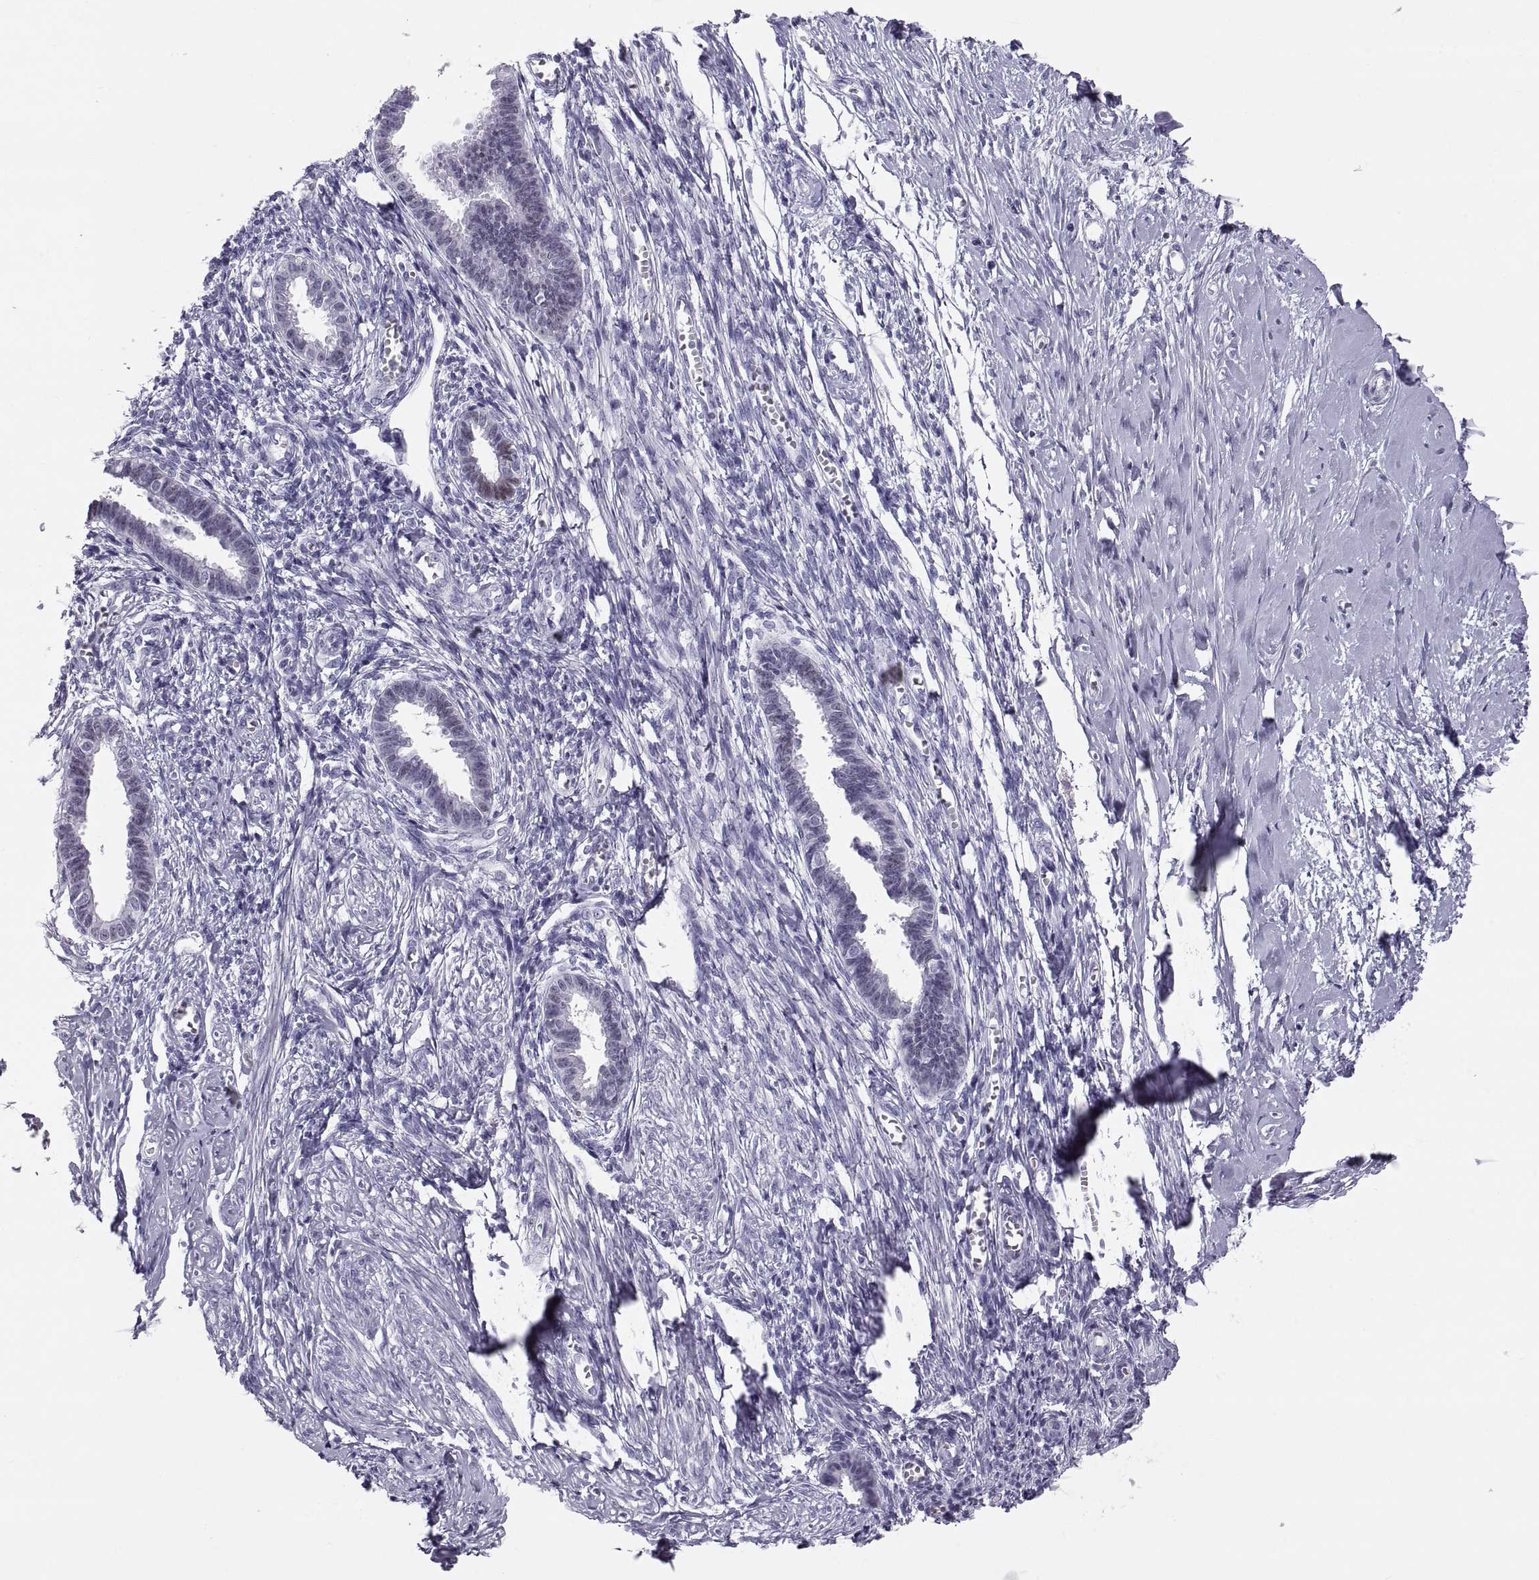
{"staining": {"intensity": "negative", "quantity": "none", "location": "none"}, "tissue": "endometrium", "cell_type": "Cells in endometrial stroma", "image_type": "normal", "snomed": [{"axis": "morphology", "description": "Normal tissue, NOS"}, {"axis": "topography", "description": "Cervix"}, {"axis": "topography", "description": "Endometrium"}], "caption": "This is an IHC photomicrograph of normal endometrium. There is no positivity in cells in endometrial stroma.", "gene": "PAX2", "patient": {"sex": "female", "age": 37}}